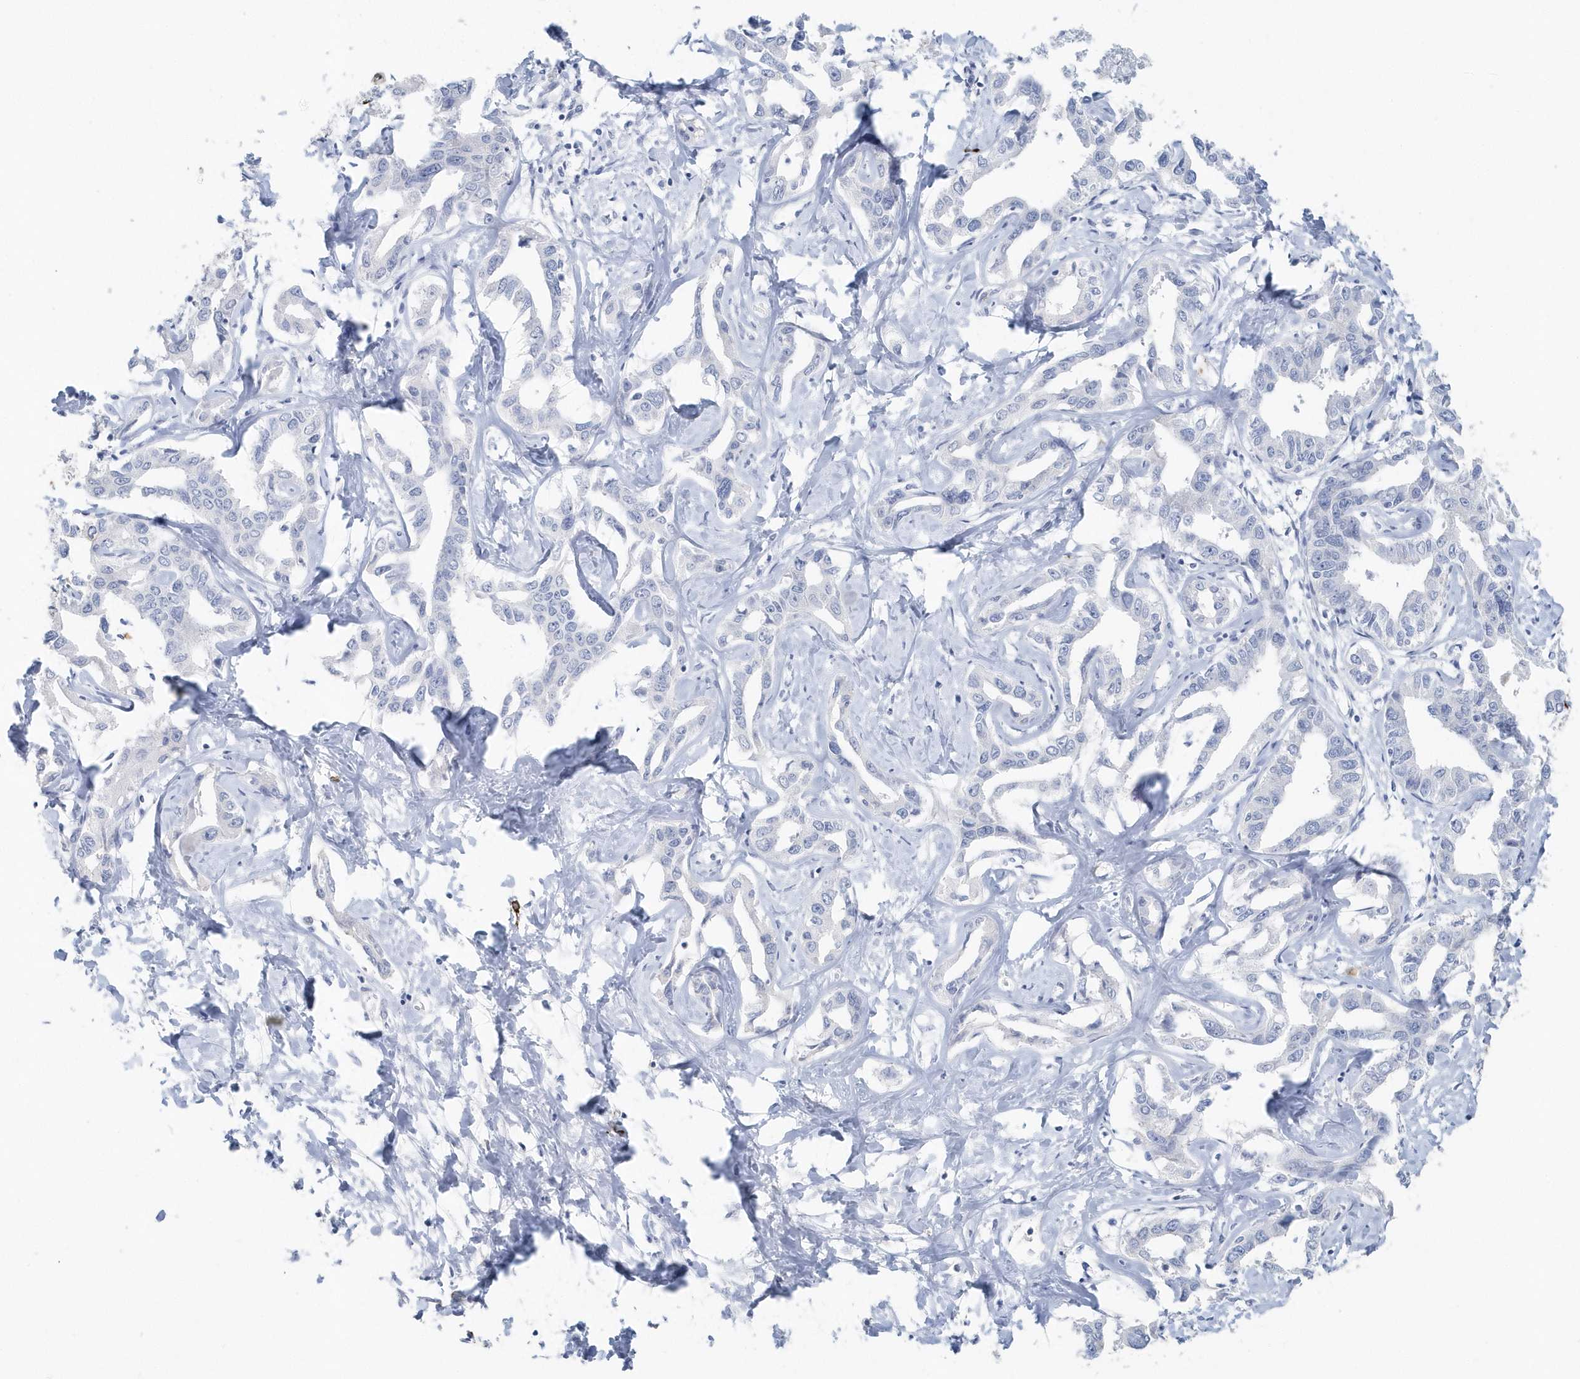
{"staining": {"intensity": "negative", "quantity": "none", "location": "none"}, "tissue": "liver cancer", "cell_type": "Tumor cells", "image_type": "cancer", "snomed": [{"axis": "morphology", "description": "Cholangiocarcinoma"}, {"axis": "topography", "description": "Liver"}], "caption": "Immunohistochemistry of liver cholangiocarcinoma displays no staining in tumor cells.", "gene": "JCHAIN", "patient": {"sex": "male", "age": 59}}